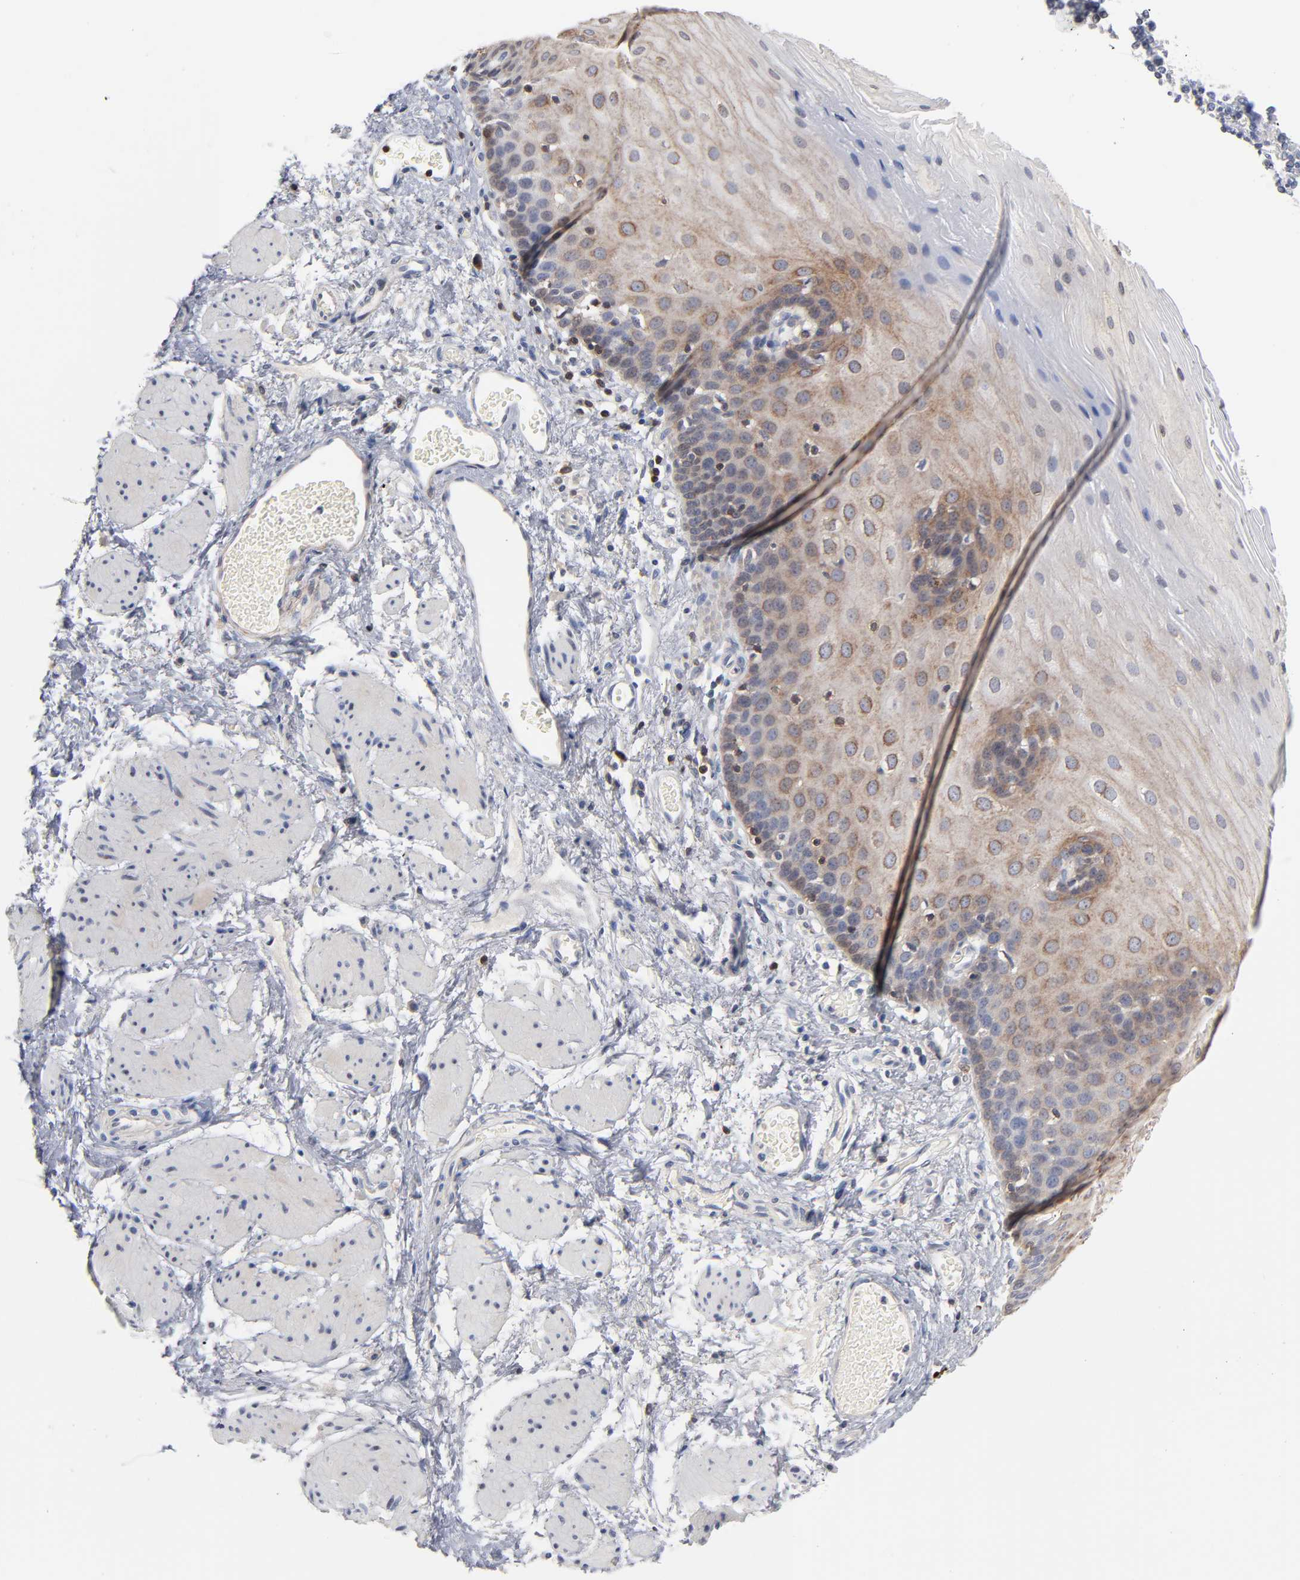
{"staining": {"intensity": "moderate", "quantity": "25%-75%", "location": "cytoplasmic/membranous"}, "tissue": "esophagus", "cell_type": "Squamous epithelial cells", "image_type": "normal", "snomed": [{"axis": "morphology", "description": "Normal tissue, NOS"}, {"axis": "topography", "description": "Esophagus"}], "caption": "Protein expression analysis of unremarkable esophagus demonstrates moderate cytoplasmic/membranous positivity in approximately 25%-75% of squamous epithelial cells.", "gene": "PDLIM2", "patient": {"sex": "male", "age": 69}}